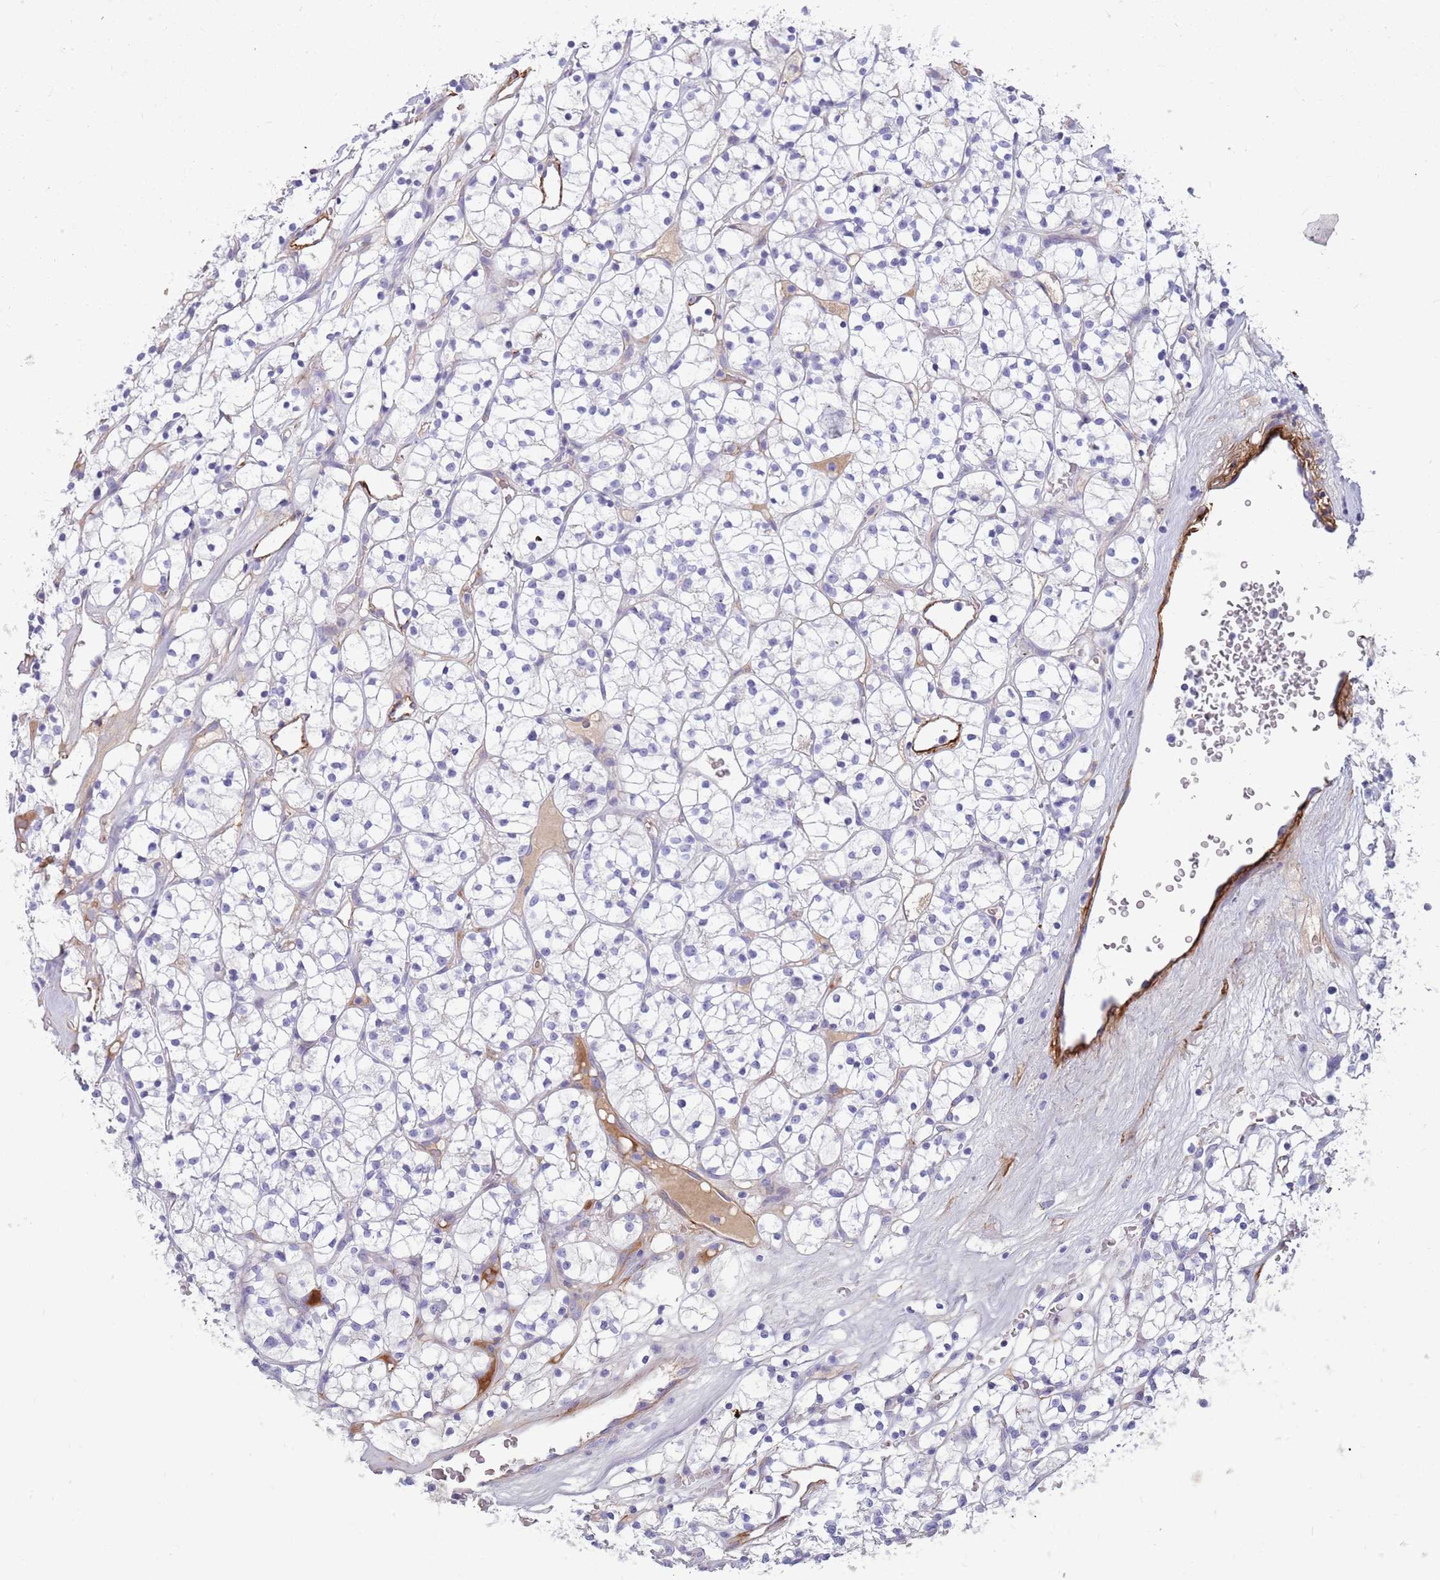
{"staining": {"intensity": "negative", "quantity": "none", "location": "none"}, "tissue": "renal cancer", "cell_type": "Tumor cells", "image_type": "cancer", "snomed": [{"axis": "morphology", "description": "Adenocarcinoma, NOS"}, {"axis": "topography", "description": "Kidney"}], "caption": "Tumor cells show no significant staining in renal adenocarcinoma.", "gene": "LEPROTL1", "patient": {"sex": "female", "age": 64}}